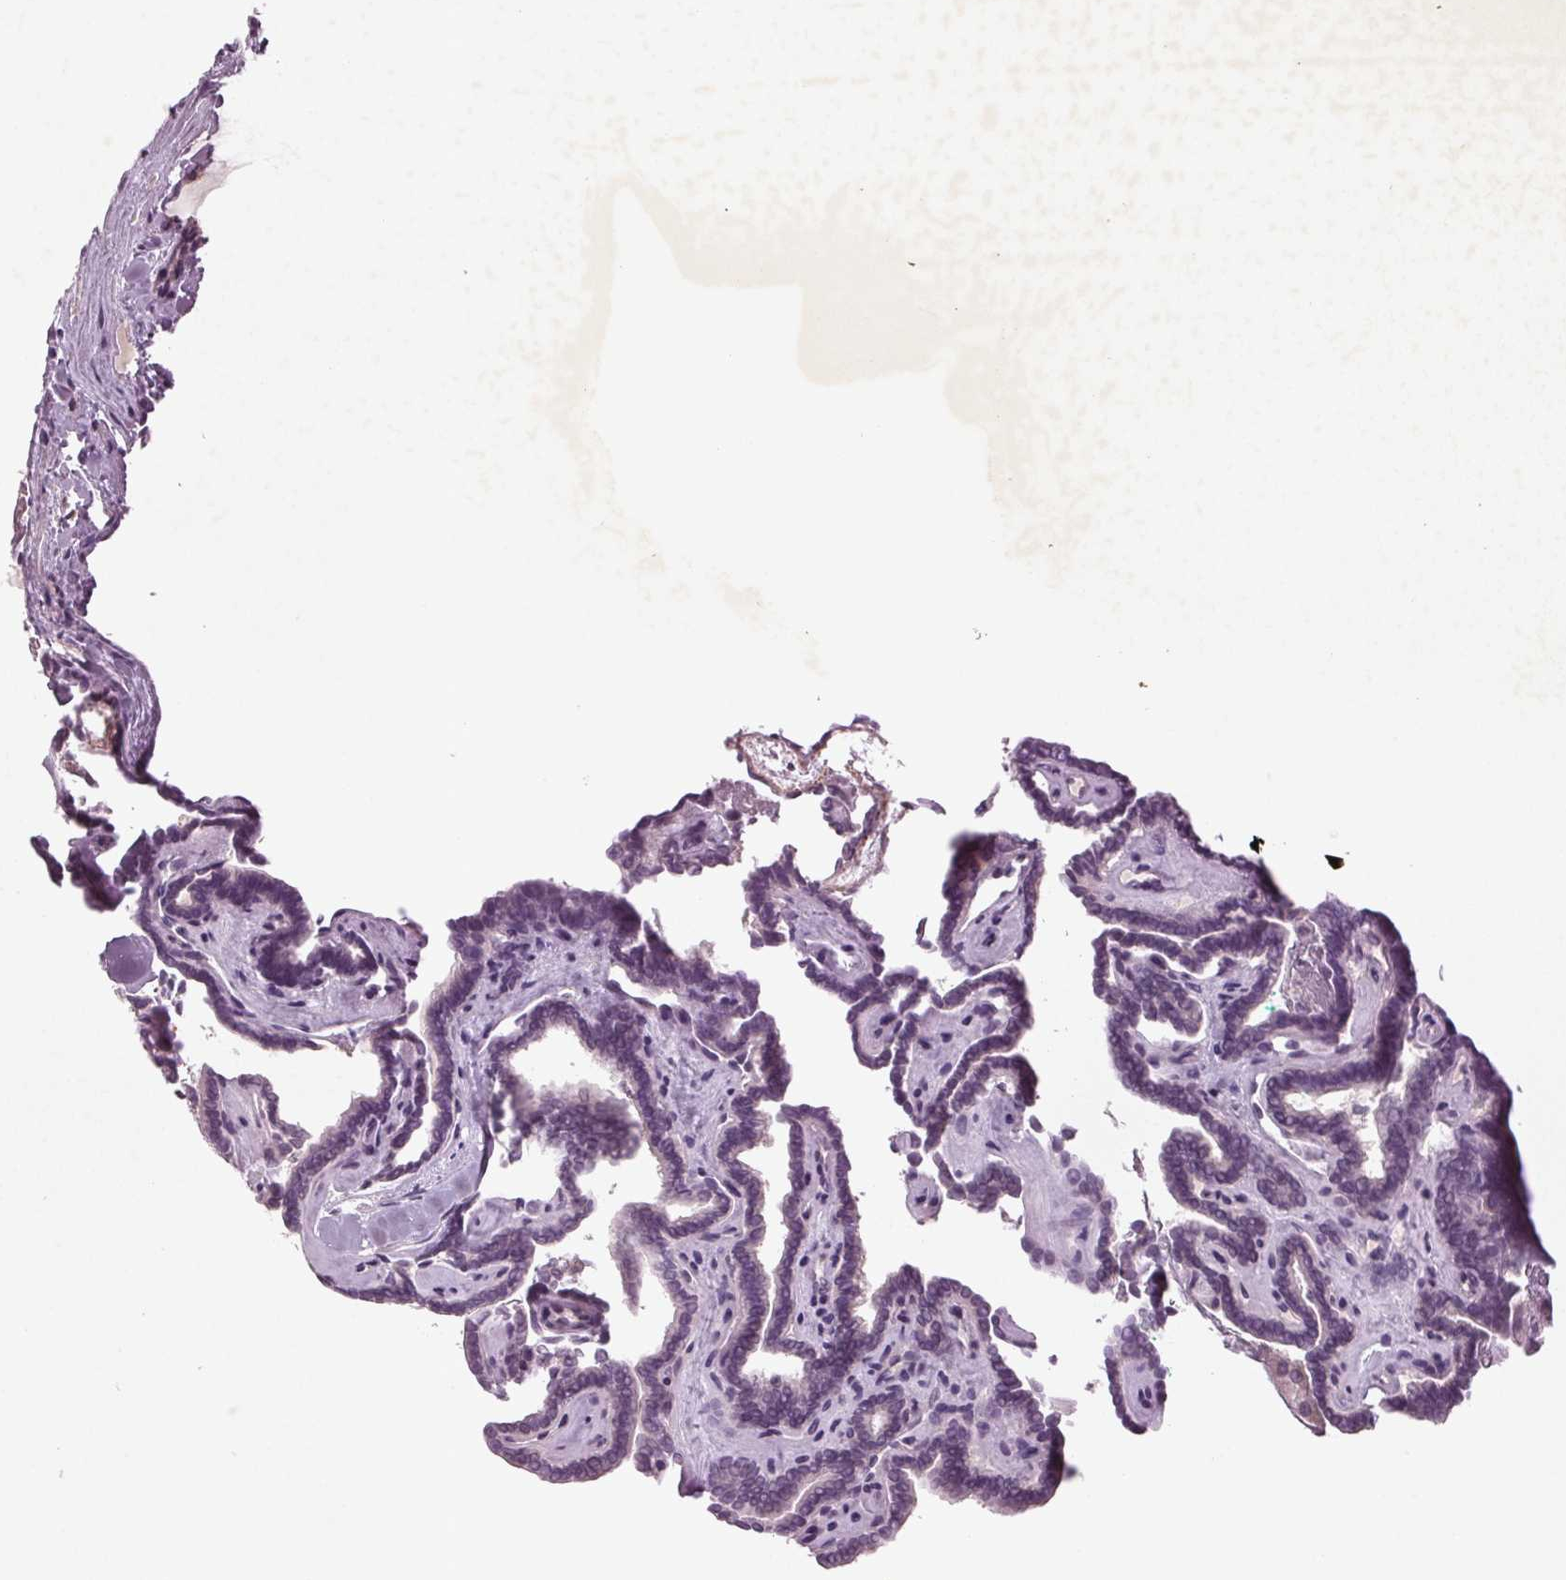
{"staining": {"intensity": "negative", "quantity": "none", "location": "none"}, "tissue": "thyroid cancer", "cell_type": "Tumor cells", "image_type": "cancer", "snomed": [{"axis": "morphology", "description": "Papillary adenocarcinoma, NOS"}, {"axis": "topography", "description": "Thyroid gland"}], "caption": "This is an immunohistochemistry histopathology image of thyroid cancer. There is no positivity in tumor cells.", "gene": "BHLHE22", "patient": {"sex": "female", "age": 21}}